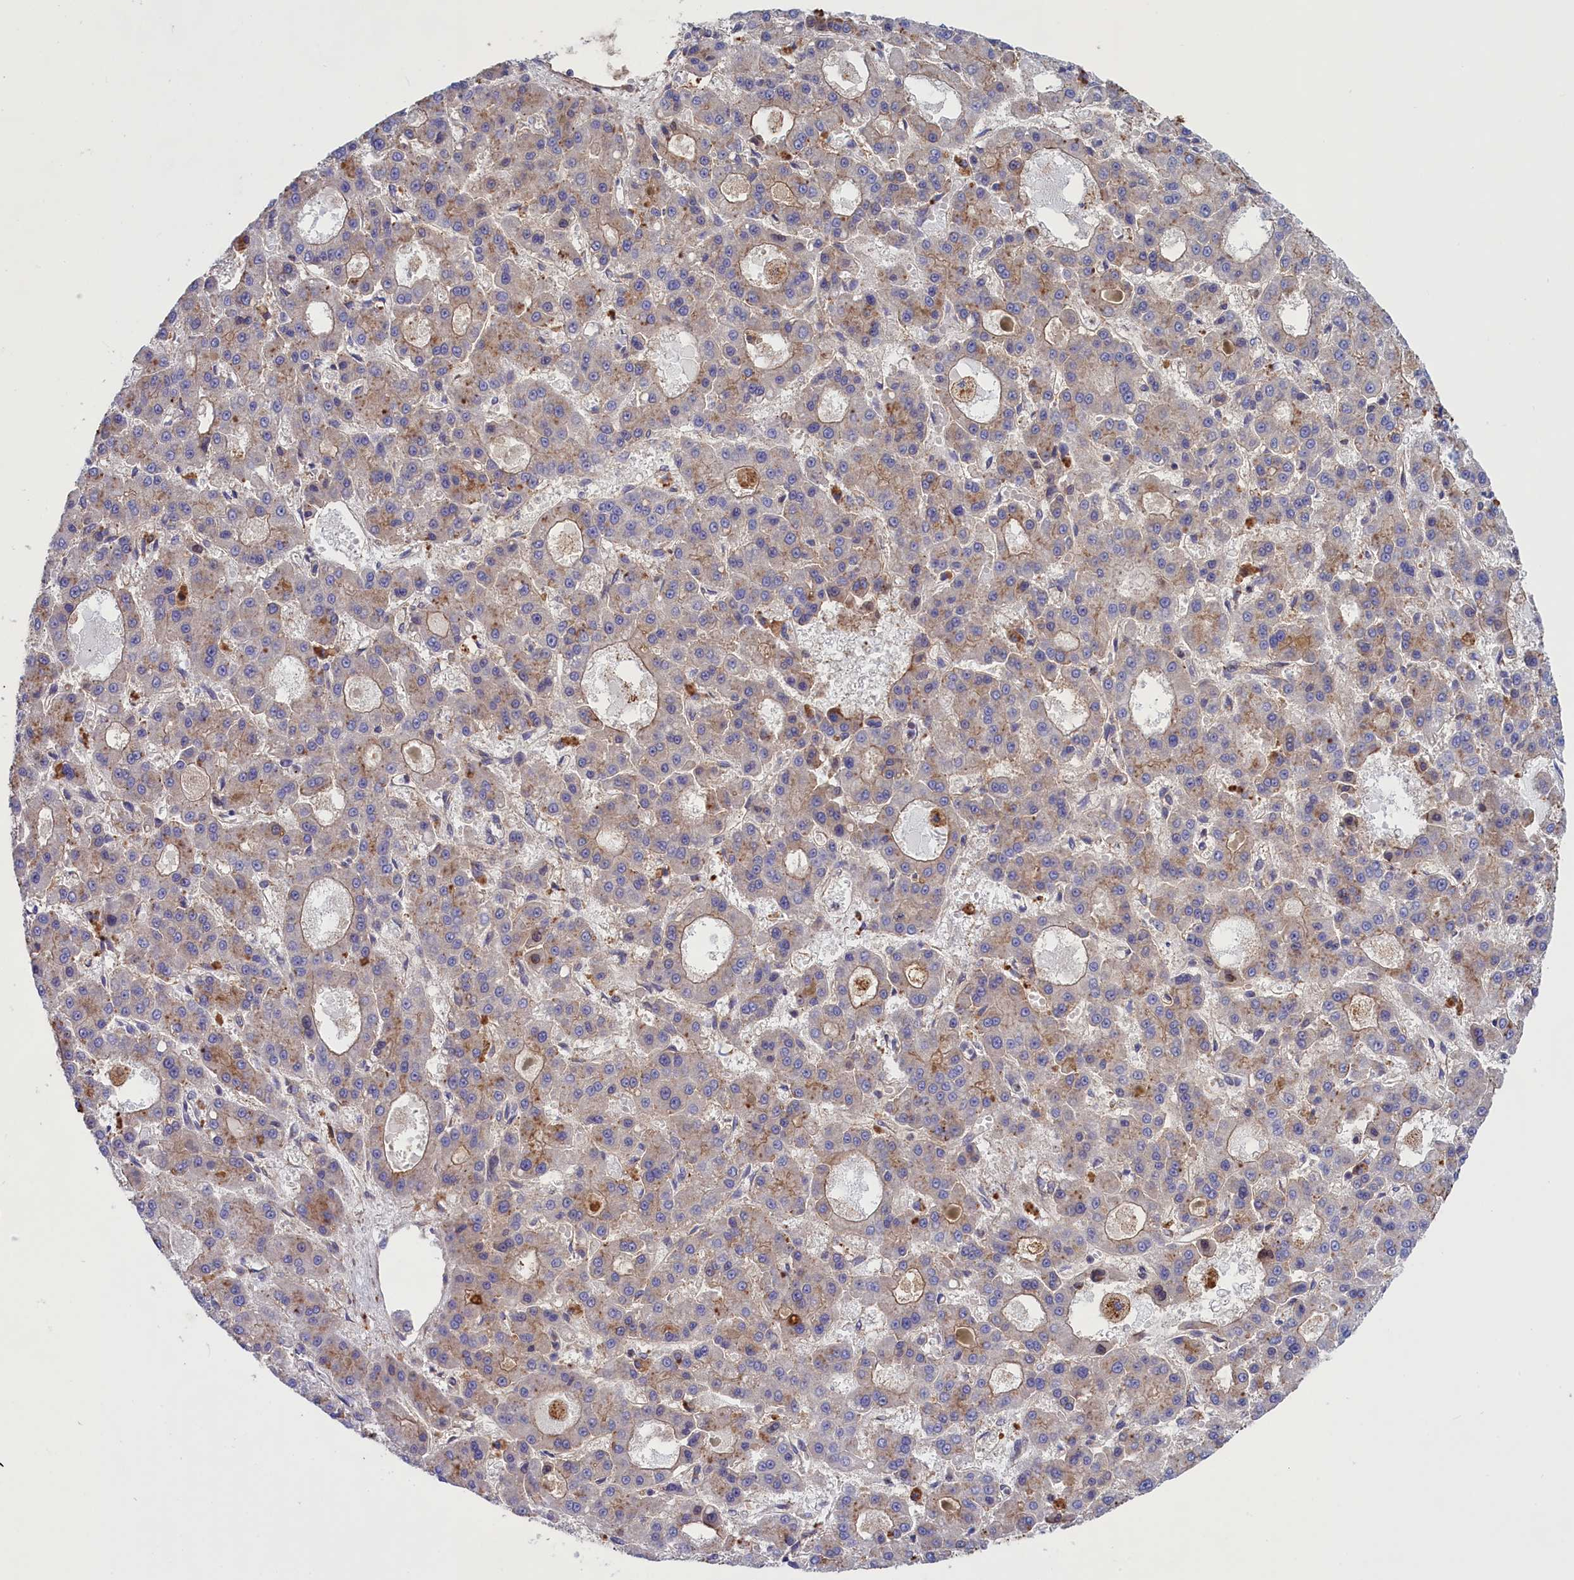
{"staining": {"intensity": "weak", "quantity": "<25%", "location": "cytoplasmic/membranous"}, "tissue": "liver cancer", "cell_type": "Tumor cells", "image_type": "cancer", "snomed": [{"axis": "morphology", "description": "Carcinoma, Hepatocellular, NOS"}, {"axis": "topography", "description": "Liver"}], "caption": "The image reveals no significant staining in tumor cells of hepatocellular carcinoma (liver).", "gene": "SCAMP4", "patient": {"sex": "male", "age": 70}}